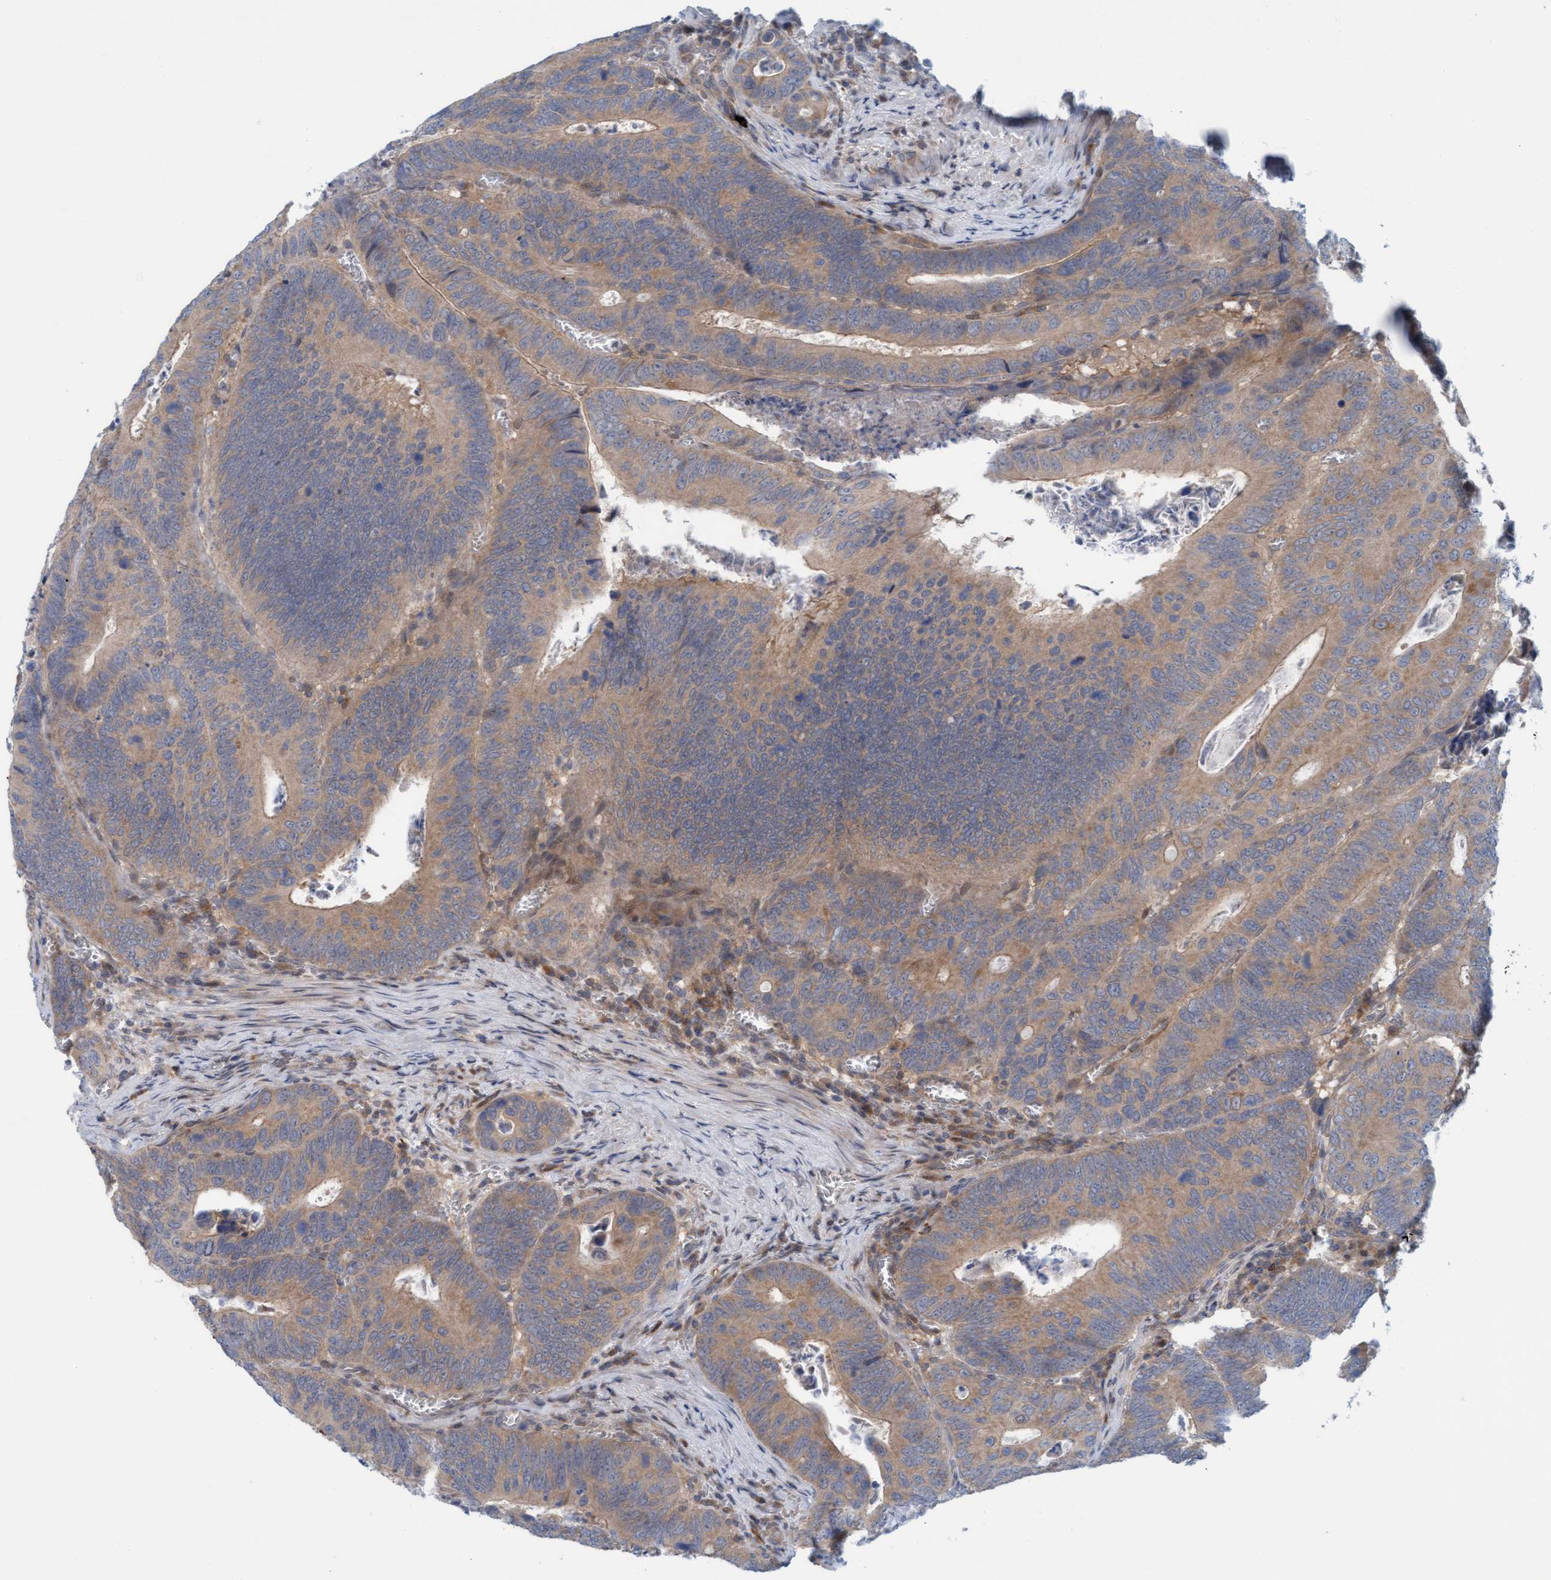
{"staining": {"intensity": "moderate", "quantity": ">75%", "location": "cytoplasmic/membranous"}, "tissue": "colorectal cancer", "cell_type": "Tumor cells", "image_type": "cancer", "snomed": [{"axis": "morphology", "description": "Inflammation, NOS"}, {"axis": "morphology", "description": "Adenocarcinoma, NOS"}, {"axis": "topography", "description": "Colon"}], "caption": "Tumor cells demonstrate medium levels of moderate cytoplasmic/membranous staining in about >75% of cells in colorectal cancer (adenocarcinoma).", "gene": "KLHL25", "patient": {"sex": "male", "age": 72}}